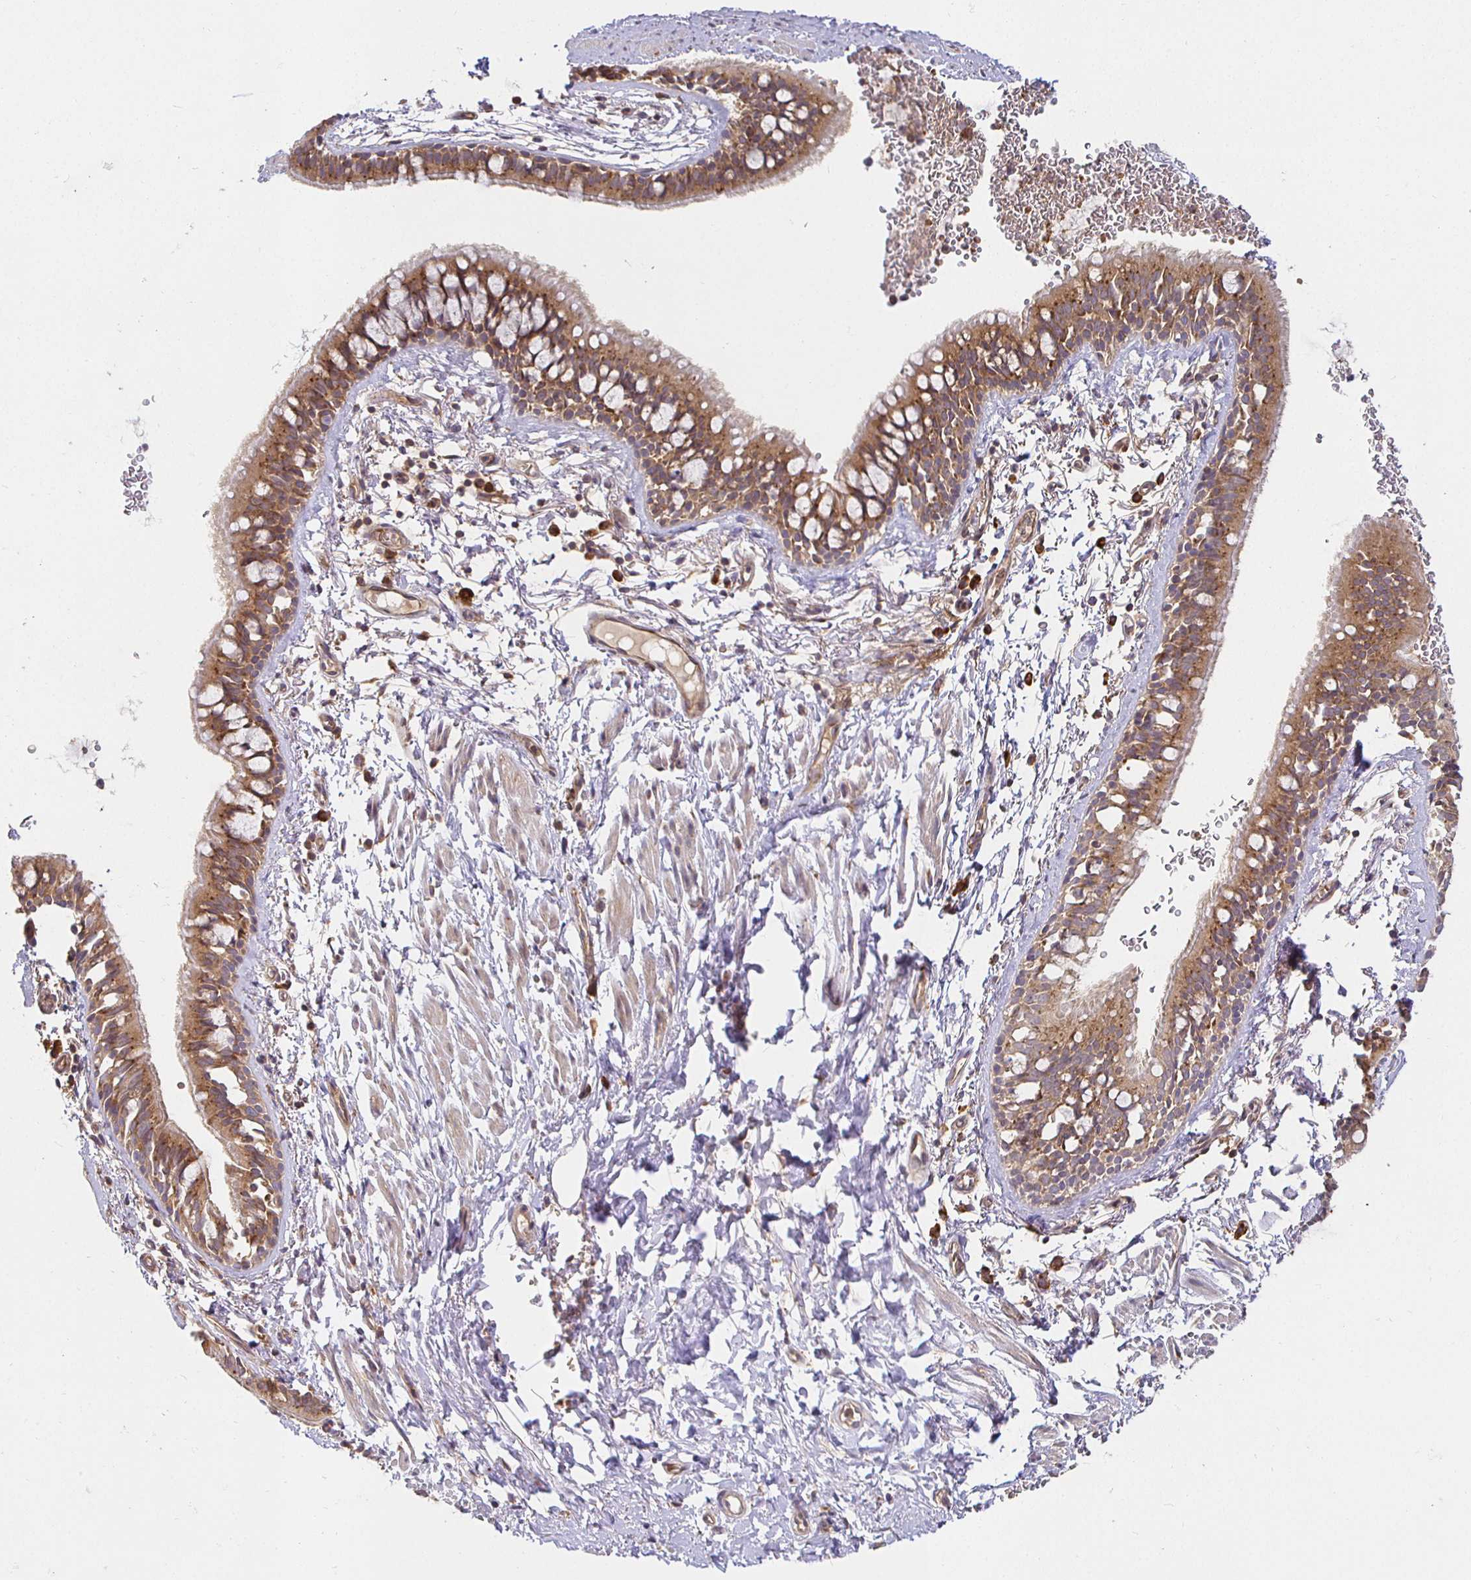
{"staining": {"intensity": "moderate", "quantity": ">75%", "location": "cytoplasmic/membranous"}, "tissue": "bronchus", "cell_type": "Respiratory epithelial cells", "image_type": "normal", "snomed": [{"axis": "morphology", "description": "Normal tissue, NOS"}, {"axis": "topography", "description": "Lymph node"}, {"axis": "topography", "description": "Cartilage tissue"}, {"axis": "topography", "description": "Bronchus"}], "caption": "Moderate cytoplasmic/membranous expression for a protein is present in about >75% of respiratory epithelial cells of normal bronchus using immunohistochemistry (IHC).", "gene": "IRAK1", "patient": {"sex": "female", "age": 70}}